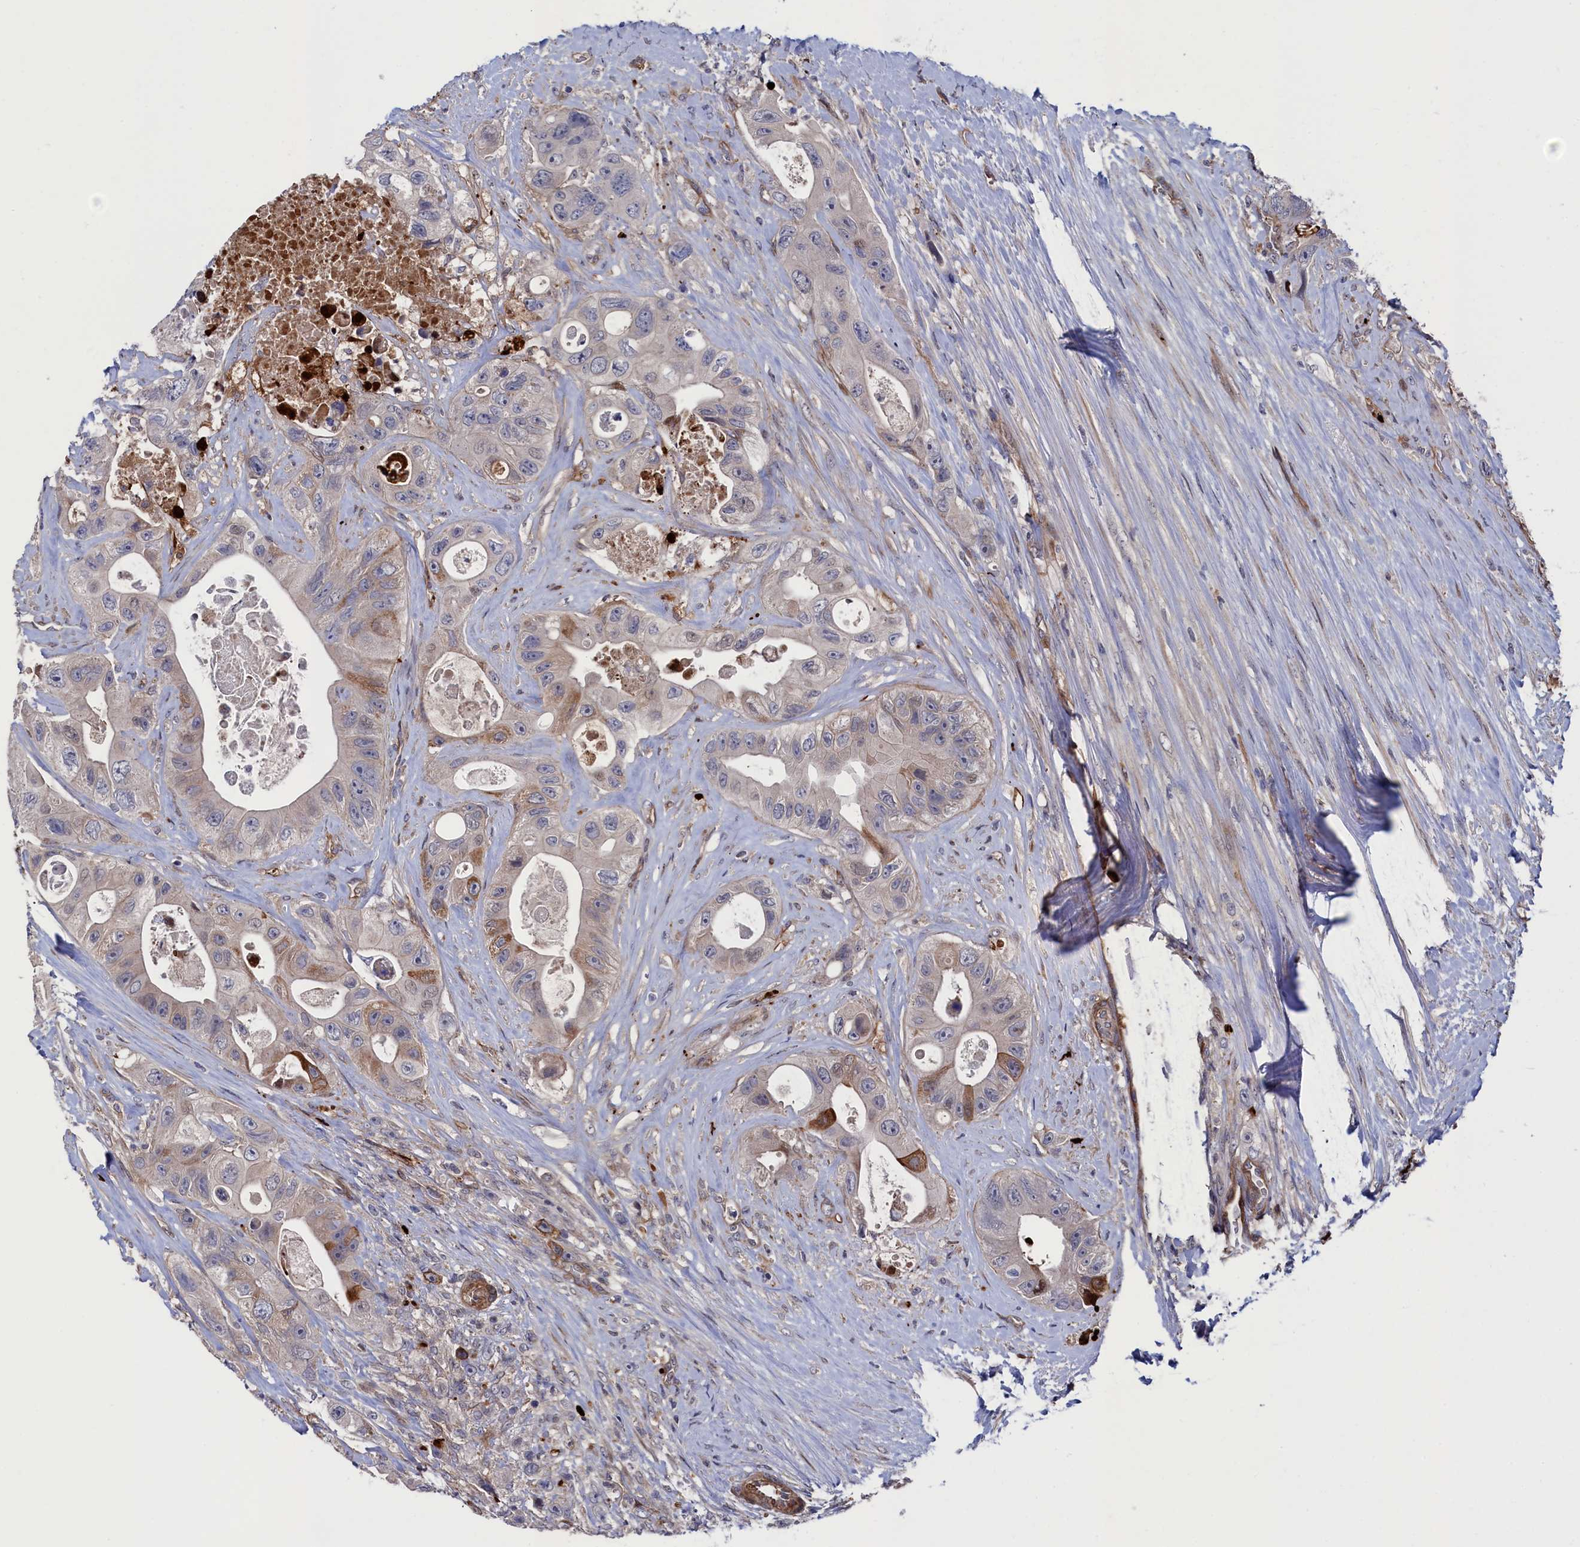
{"staining": {"intensity": "moderate", "quantity": "<25%", "location": "cytoplasmic/membranous"}, "tissue": "colorectal cancer", "cell_type": "Tumor cells", "image_type": "cancer", "snomed": [{"axis": "morphology", "description": "Adenocarcinoma, NOS"}, {"axis": "topography", "description": "Colon"}], "caption": "Moderate cytoplasmic/membranous positivity is appreciated in about <25% of tumor cells in colorectal cancer.", "gene": "ZNF891", "patient": {"sex": "female", "age": 46}}